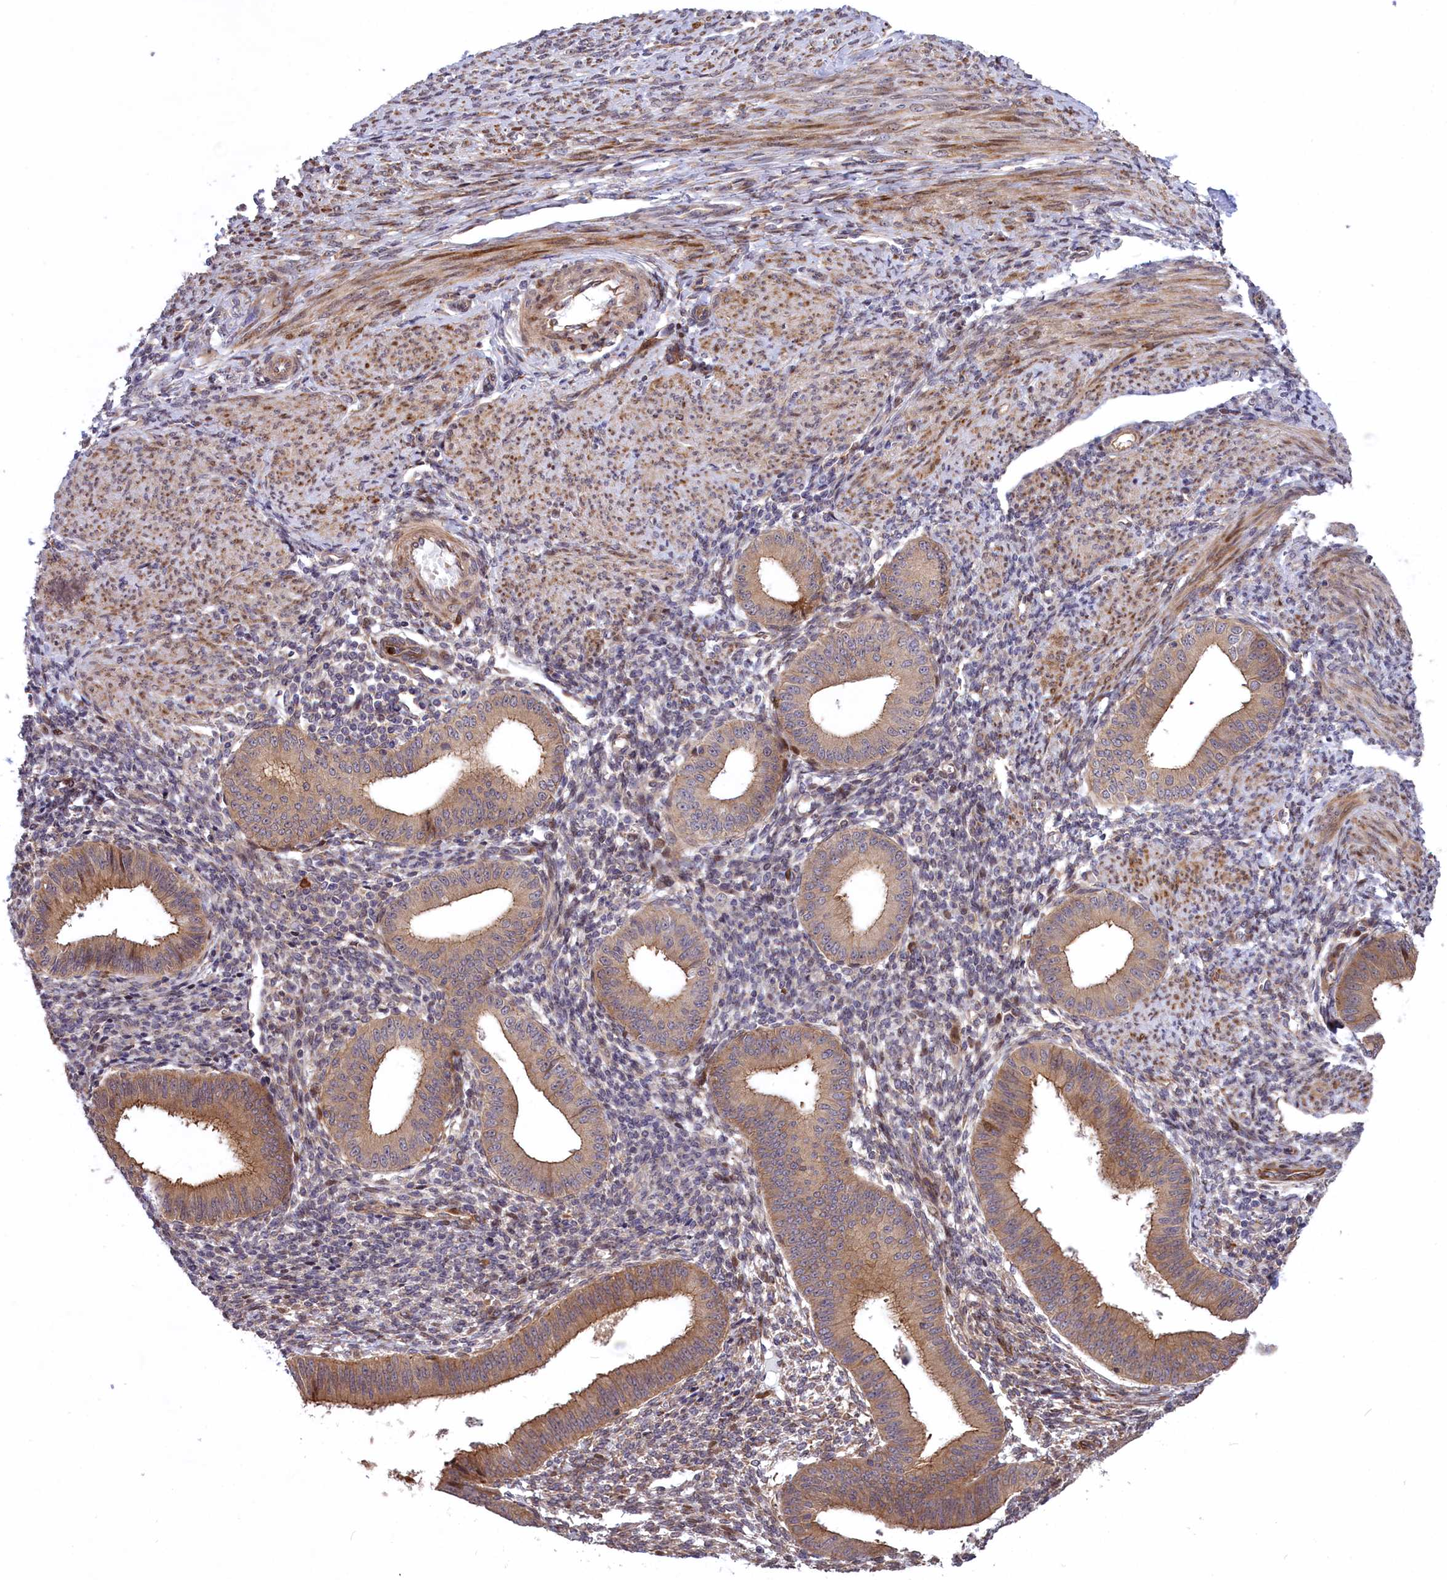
{"staining": {"intensity": "moderate", "quantity": "<25%", "location": "cytoplasmic/membranous"}, "tissue": "endometrium", "cell_type": "Cells in endometrial stroma", "image_type": "normal", "snomed": [{"axis": "morphology", "description": "Normal tissue, NOS"}, {"axis": "topography", "description": "Uterus"}, {"axis": "topography", "description": "Endometrium"}], "caption": "An immunohistochemistry (IHC) micrograph of unremarkable tissue is shown. Protein staining in brown highlights moderate cytoplasmic/membranous positivity in endometrium within cells in endometrial stroma. Immunohistochemistry (ihc) stains the protein in brown and the nuclei are stained blue.", "gene": "DDX60L", "patient": {"sex": "female", "age": 48}}